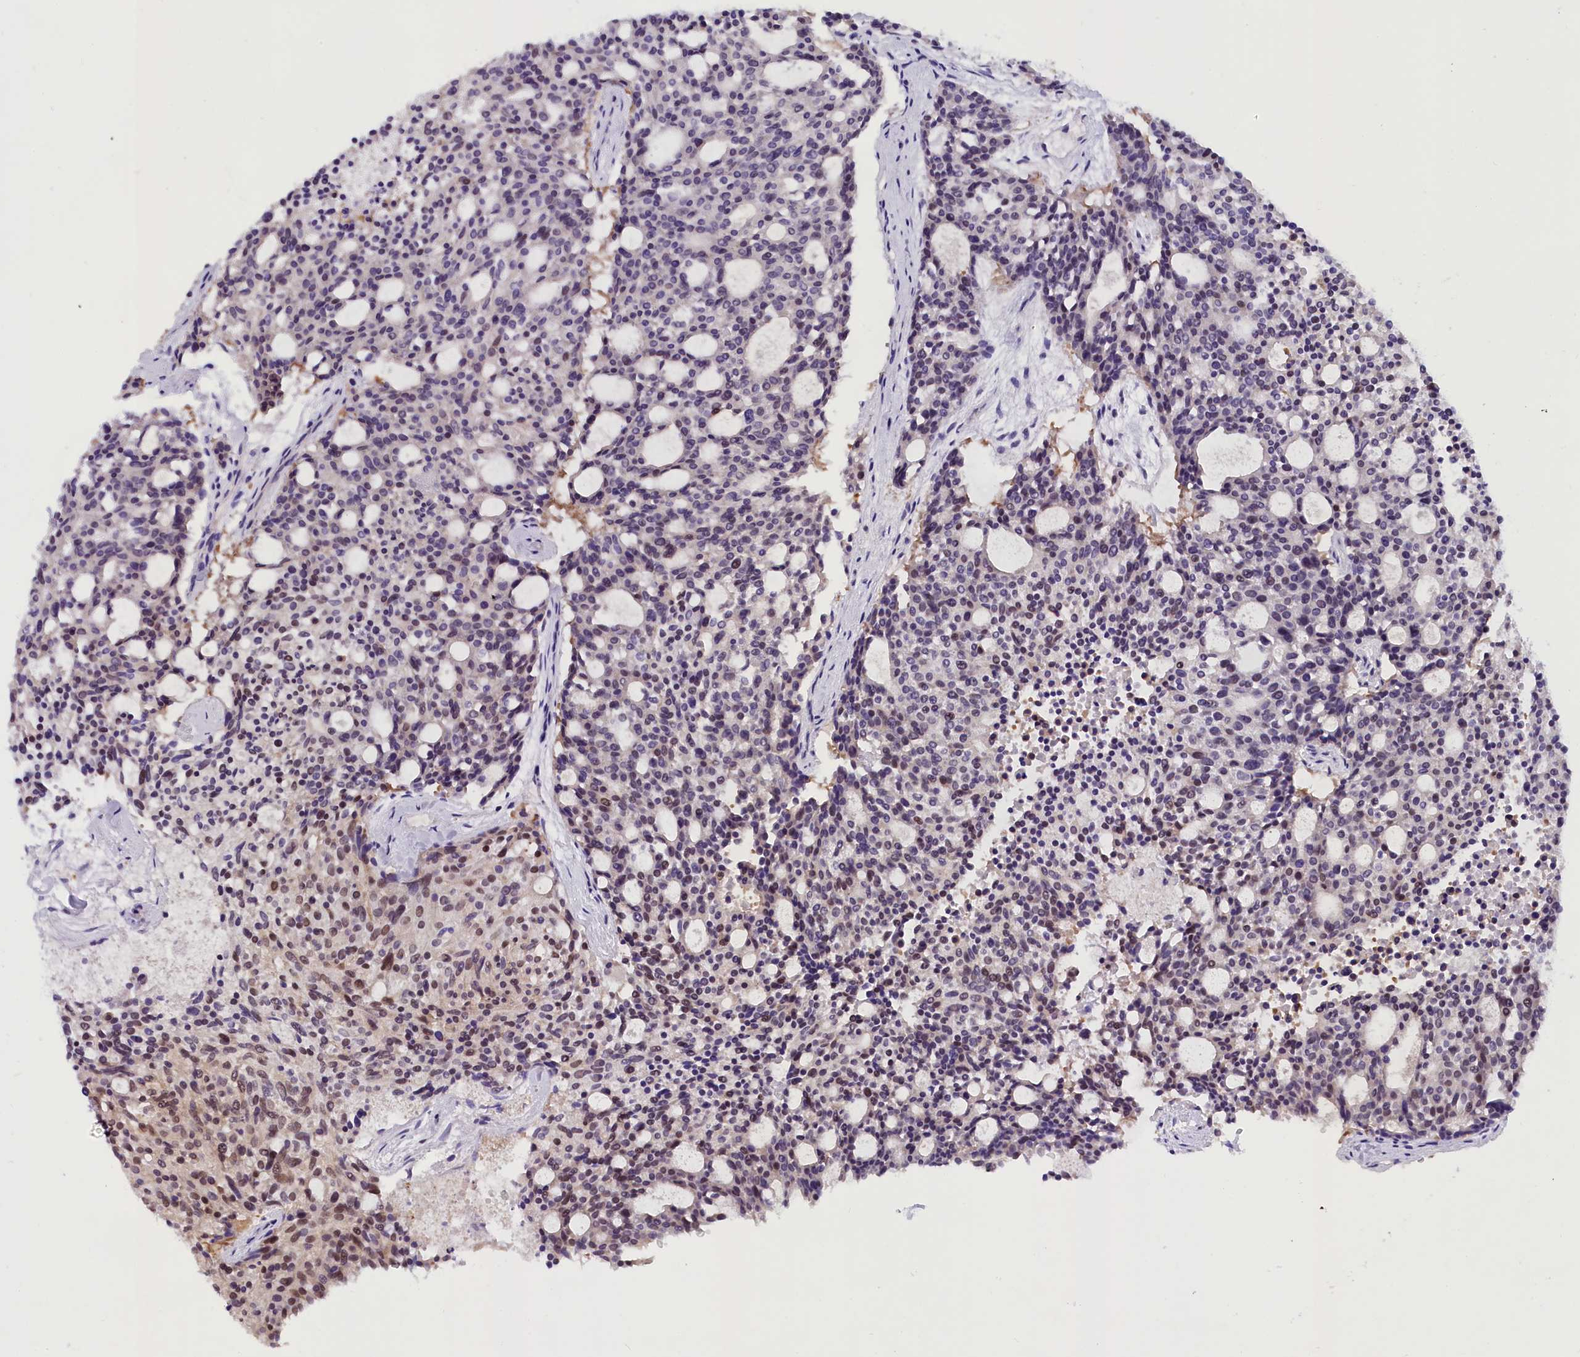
{"staining": {"intensity": "moderate", "quantity": "<25%", "location": "nuclear"}, "tissue": "carcinoid", "cell_type": "Tumor cells", "image_type": "cancer", "snomed": [{"axis": "morphology", "description": "Carcinoid, malignant, NOS"}, {"axis": "topography", "description": "Pancreas"}], "caption": "Carcinoid (malignant) stained with DAB (3,3'-diaminobenzidine) IHC shows low levels of moderate nuclear expression in about <25% of tumor cells.", "gene": "ZC3H4", "patient": {"sex": "female", "age": 54}}